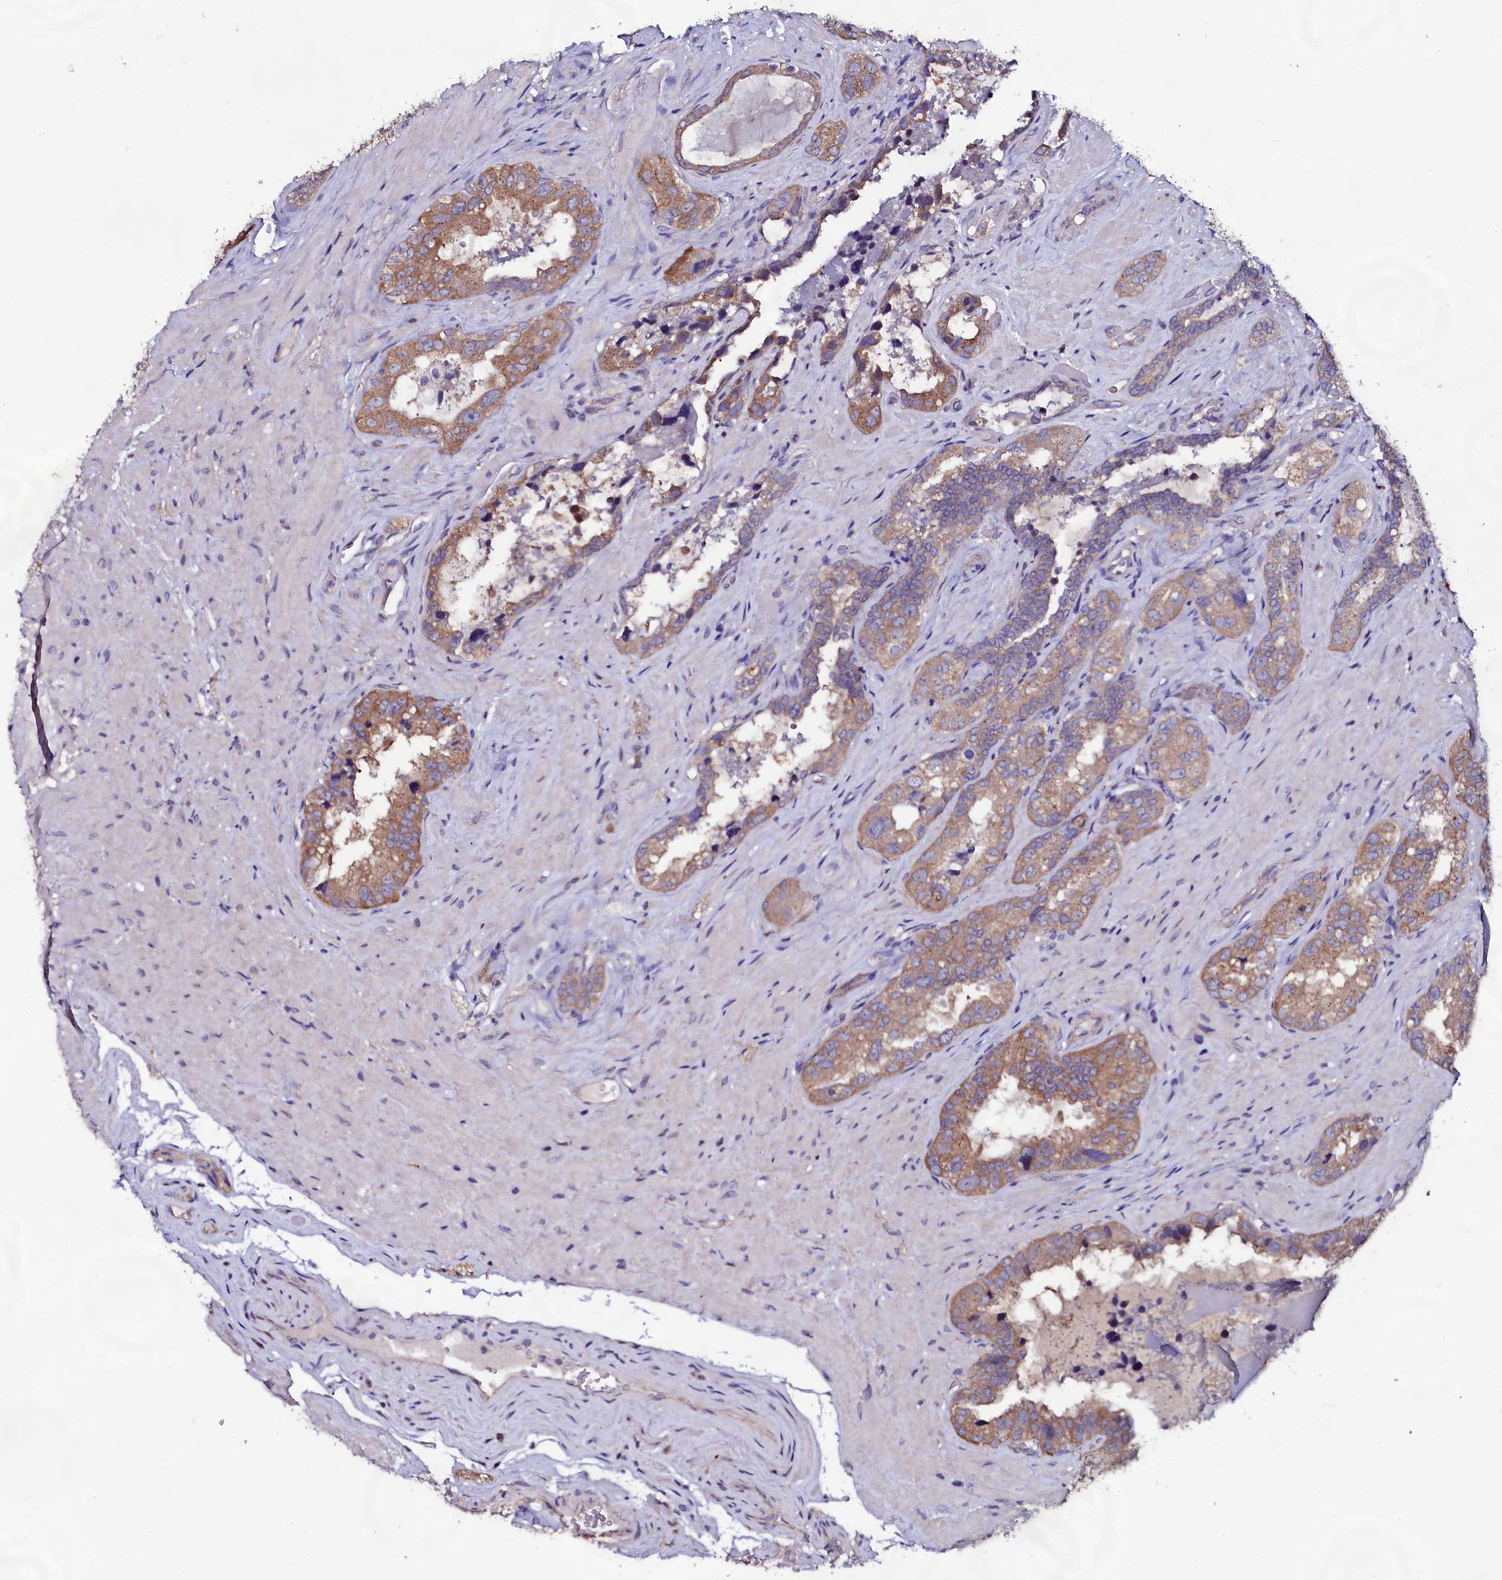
{"staining": {"intensity": "moderate", "quantity": "25%-75%", "location": "cytoplasmic/membranous"}, "tissue": "seminal vesicle", "cell_type": "Glandular cells", "image_type": "normal", "snomed": [{"axis": "morphology", "description": "Normal tissue, NOS"}, {"axis": "topography", "description": "Seminal veicle"}, {"axis": "topography", "description": "Peripheral nerve tissue"}], "caption": "A medium amount of moderate cytoplasmic/membranous expression is appreciated in about 25%-75% of glandular cells in benign seminal vesicle.", "gene": "USPL1", "patient": {"sex": "male", "age": 67}}